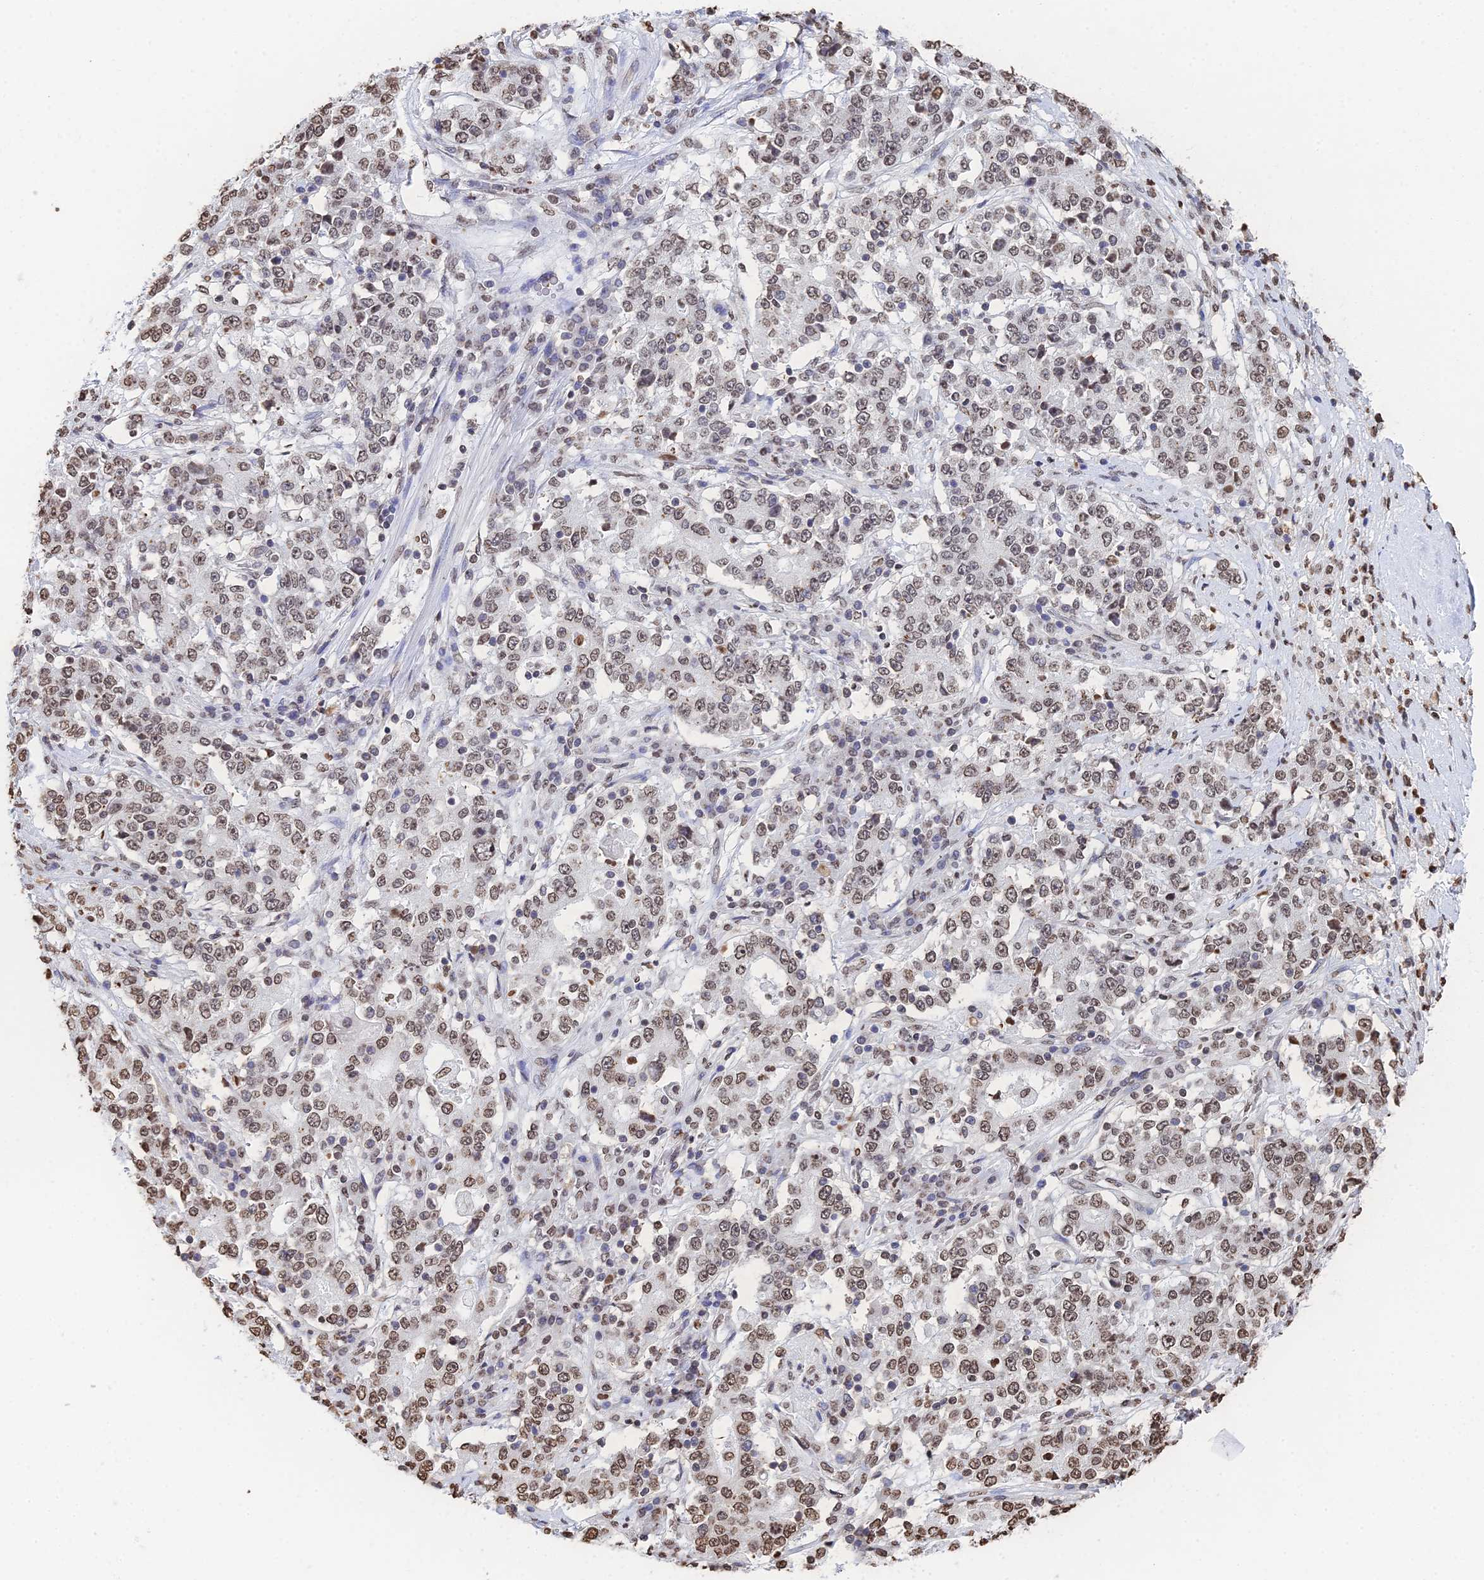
{"staining": {"intensity": "weak", "quantity": "25%-75%", "location": "nuclear"}, "tissue": "stomach cancer", "cell_type": "Tumor cells", "image_type": "cancer", "snomed": [{"axis": "morphology", "description": "Adenocarcinoma, NOS"}, {"axis": "topography", "description": "Stomach"}], "caption": "IHC of human stomach cancer (adenocarcinoma) shows low levels of weak nuclear expression in approximately 25%-75% of tumor cells.", "gene": "GBP3", "patient": {"sex": "male", "age": 59}}